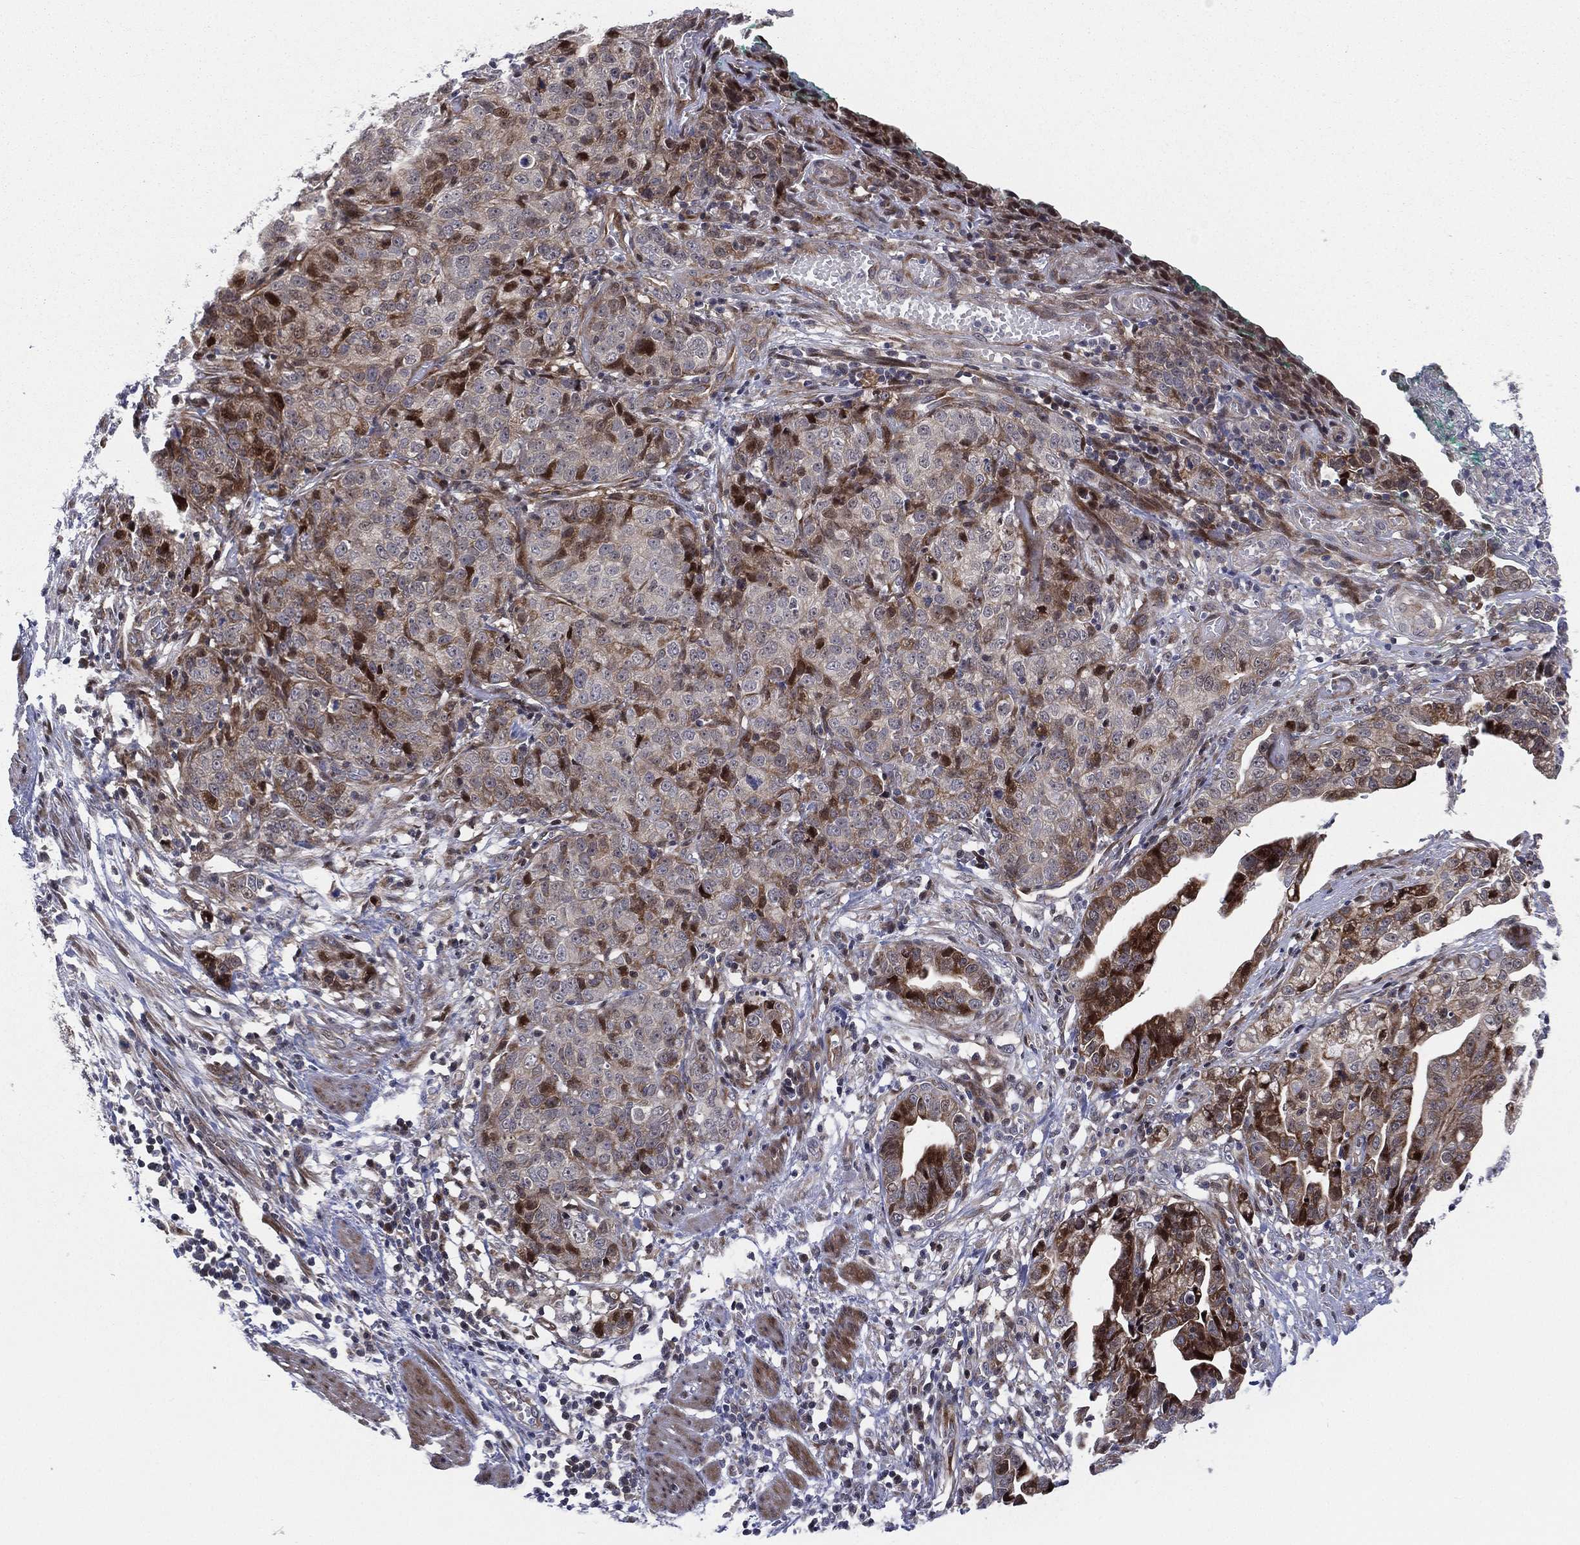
{"staining": {"intensity": "moderate", "quantity": "<25%", "location": "cytoplasmic/membranous"}, "tissue": "stomach cancer", "cell_type": "Tumor cells", "image_type": "cancer", "snomed": [{"axis": "morphology", "description": "Adenocarcinoma, NOS"}, {"axis": "topography", "description": "Stomach, upper"}], "caption": "Stomach cancer stained with a protein marker shows moderate staining in tumor cells.", "gene": "UTP14A", "patient": {"sex": "female", "age": 67}}